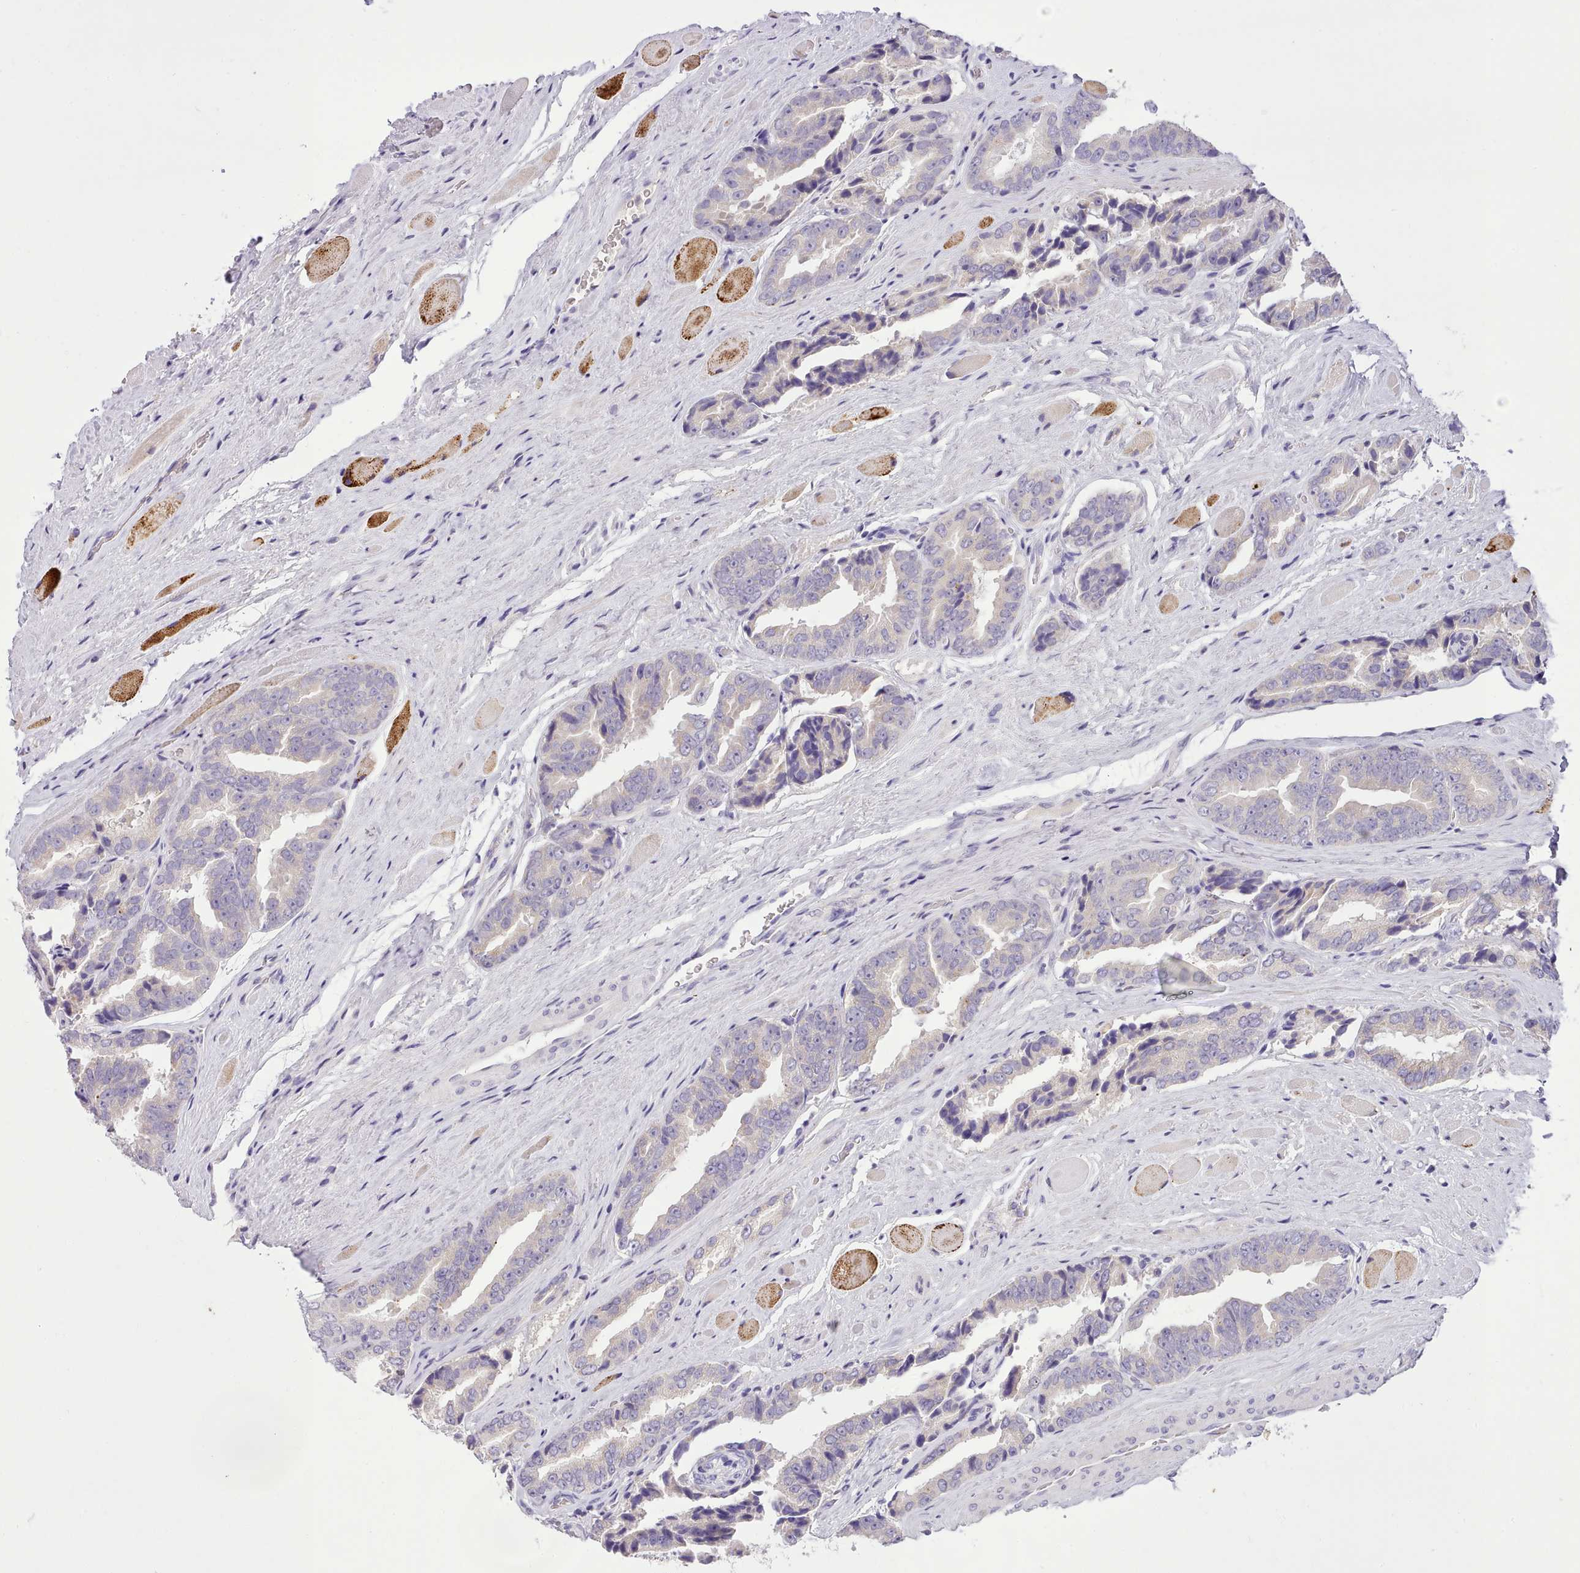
{"staining": {"intensity": "negative", "quantity": "none", "location": "none"}, "tissue": "prostate cancer", "cell_type": "Tumor cells", "image_type": "cancer", "snomed": [{"axis": "morphology", "description": "Adenocarcinoma, High grade"}, {"axis": "topography", "description": "Prostate"}], "caption": "A histopathology image of human prostate cancer (high-grade adenocarcinoma) is negative for staining in tumor cells.", "gene": "FAM83E", "patient": {"sex": "male", "age": 72}}